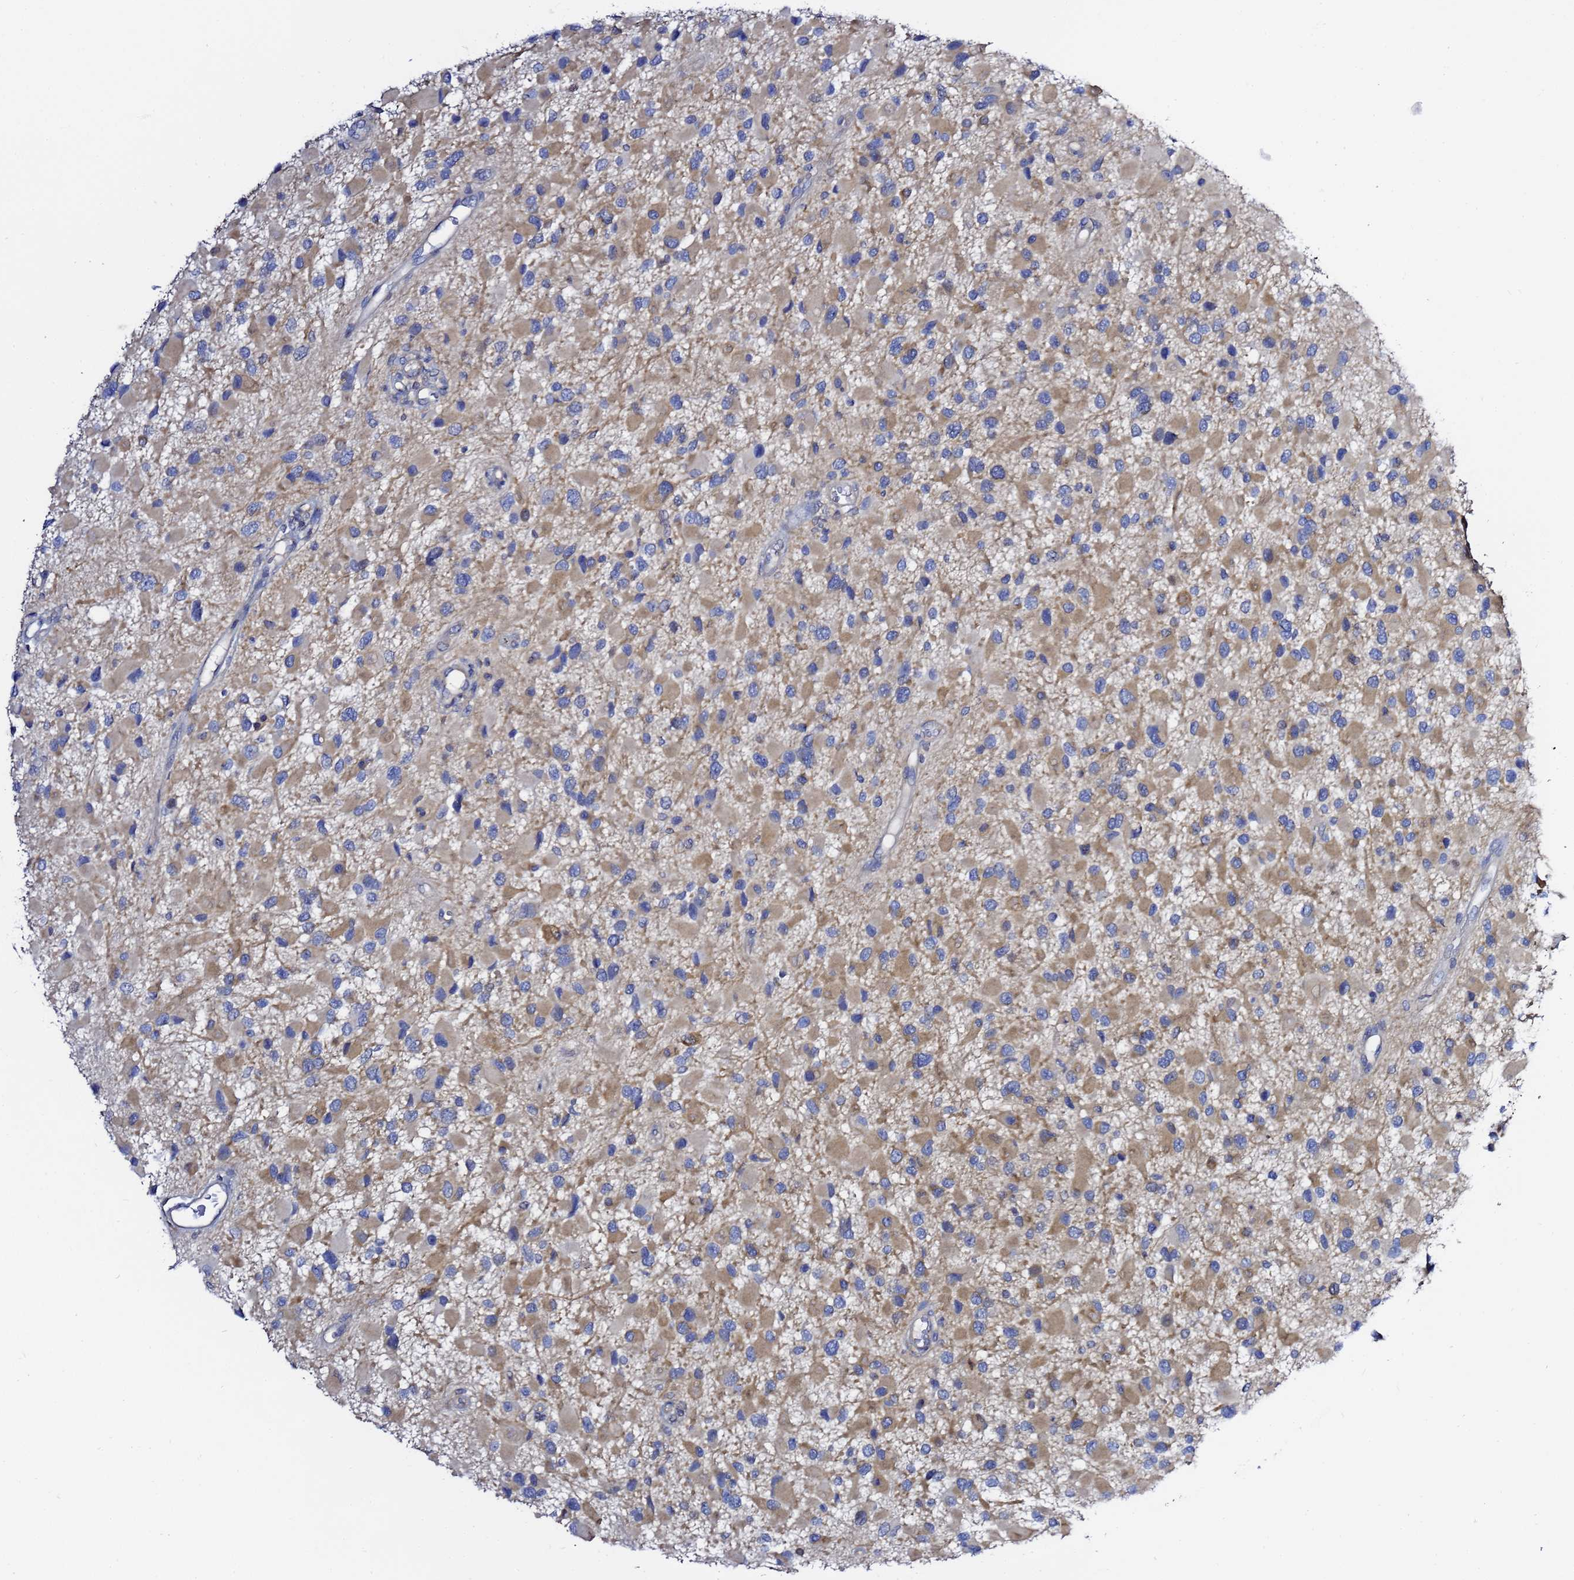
{"staining": {"intensity": "weak", "quantity": "25%-75%", "location": "cytoplasmic/membranous"}, "tissue": "glioma", "cell_type": "Tumor cells", "image_type": "cancer", "snomed": [{"axis": "morphology", "description": "Glioma, malignant, High grade"}, {"axis": "topography", "description": "Brain"}], "caption": "The immunohistochemical stain shows weak cytoplasmic/membranous positivity in tumor cells of malignant glioma (high-grade) tissue.", "gene": "LENG1", "patient": {"sex": "male", "age": 53}}